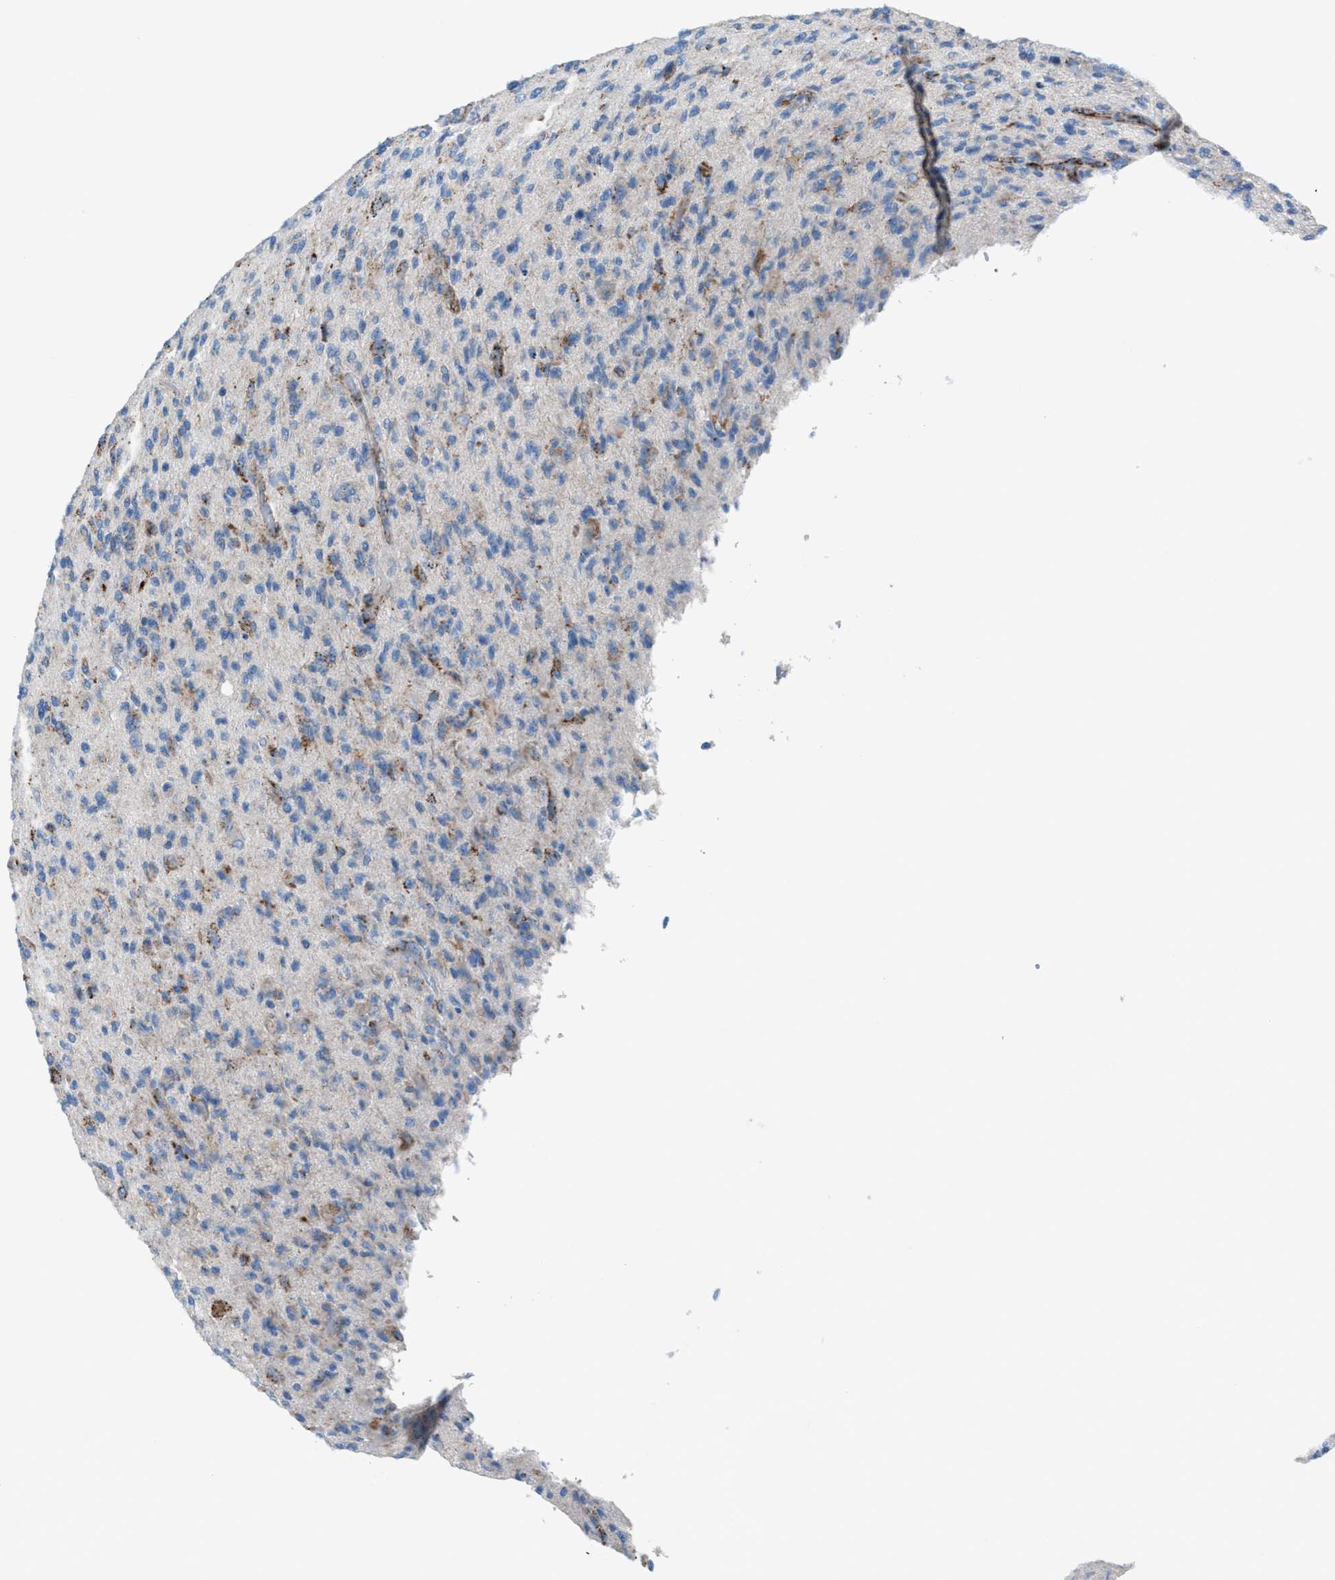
{"staining": {"intensity": "moderate", "quantity": "<25%", "location": "cytoplasmic/membranous"}, "tissue": "glioma", "cell_type": "Tumor cells", "image_type": "cancer", "snomed": [{"axis": "morphology", "description": "Glioma, malignant, High grade"}, {"axis": "topography", "description": "Brain"}], "caption": "Glioma stained with DAB (3,3'-diaminobenzidine) IHC demonstrates low levels of moderate cytoplasmic/membranous staining in about <25% of tumor cells. (Brightfield microscopy of DAB IHC at high magnification).", "gene": "CD1B", "patient": {"sex": "male", "age": 71}}